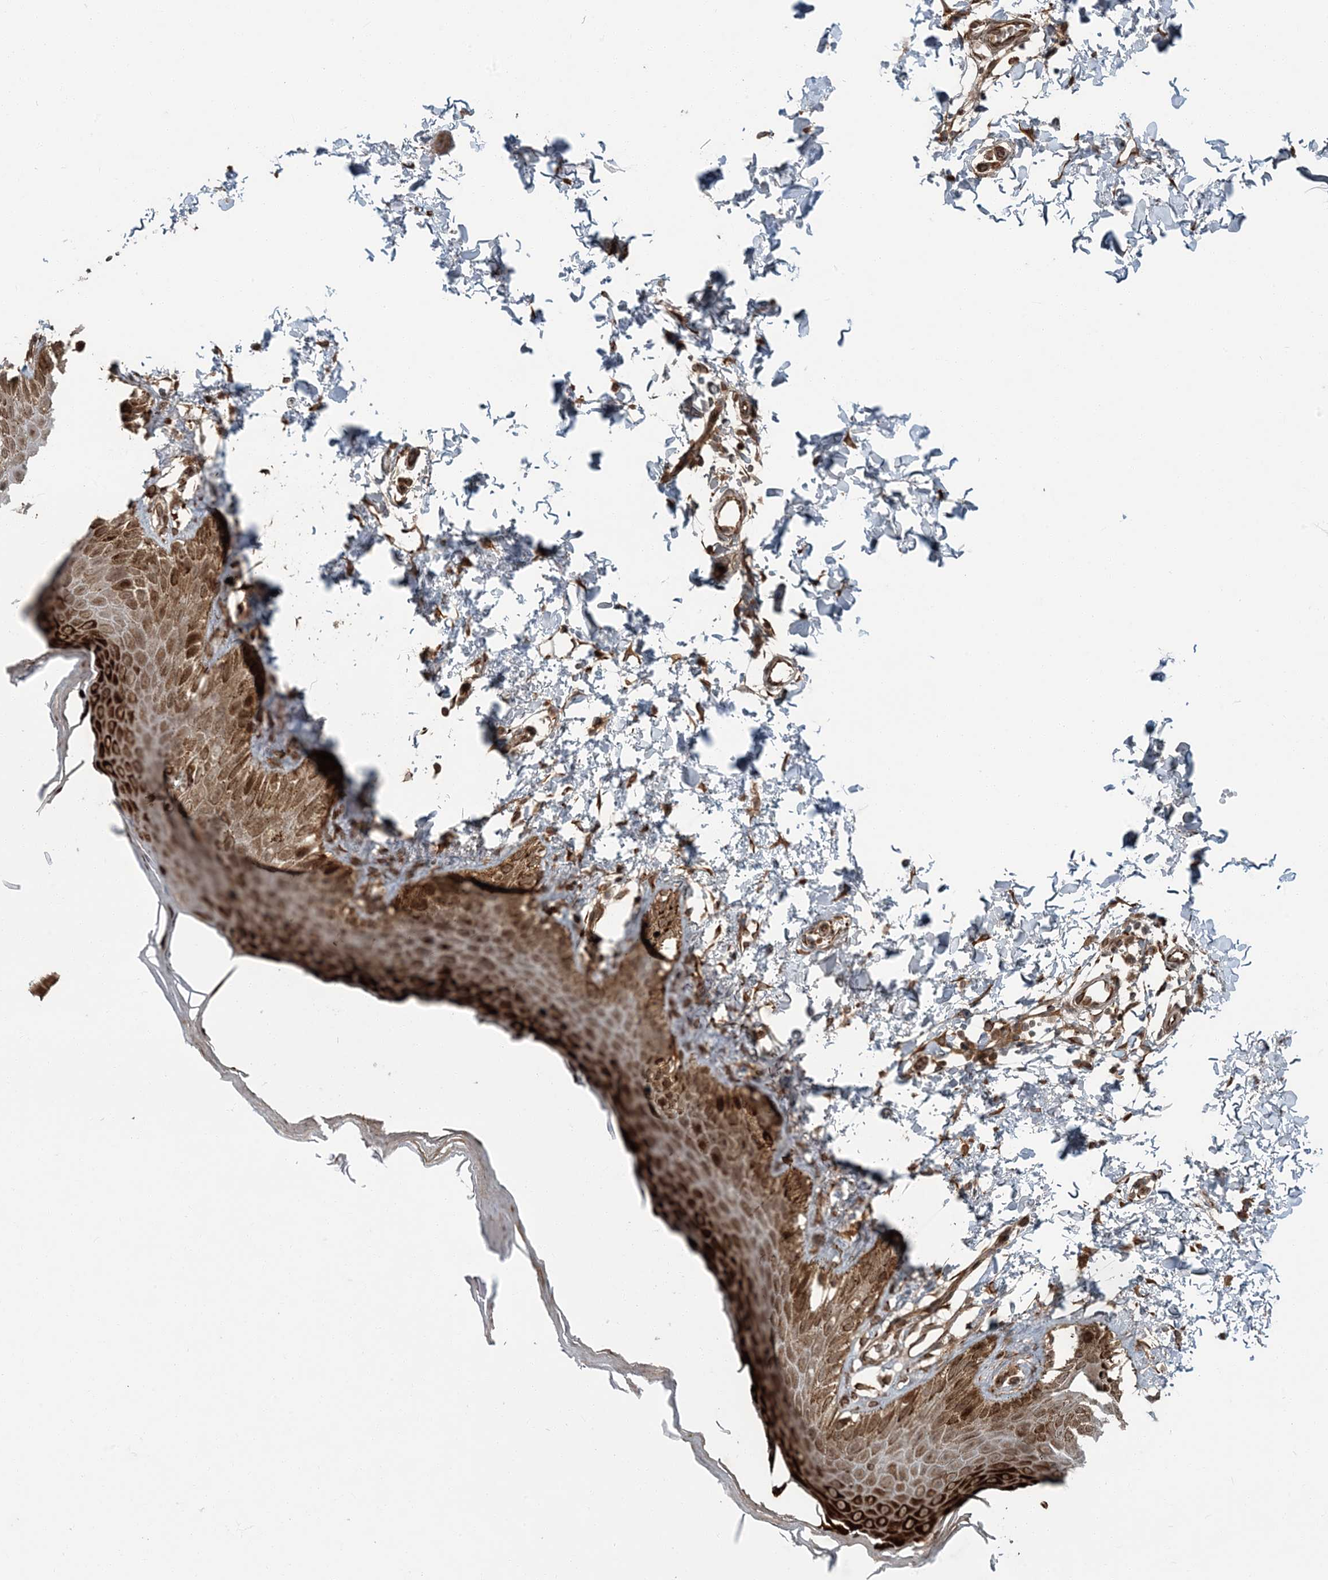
{"staining": {"intensity": "strong", "quantity": "25%-75%", "location": "cytoplasmic/membranous"}, "tissue": "skin", "cell_type": "Epidermal cells", "image_type": "normal", "snomed": [{"axis": "morphology", "description": "Normal tissue, NOS"}, {"axis": "topography", "description": "Anal"}], "caption": "This is an image of immunohistochemistry (IHC) staining of benign skin, which shows strong staining in the cytoplasmic/membranous of epidermal cells.", "gene": "EDEM2", "patient": {"sex": "male", "age": 44}}